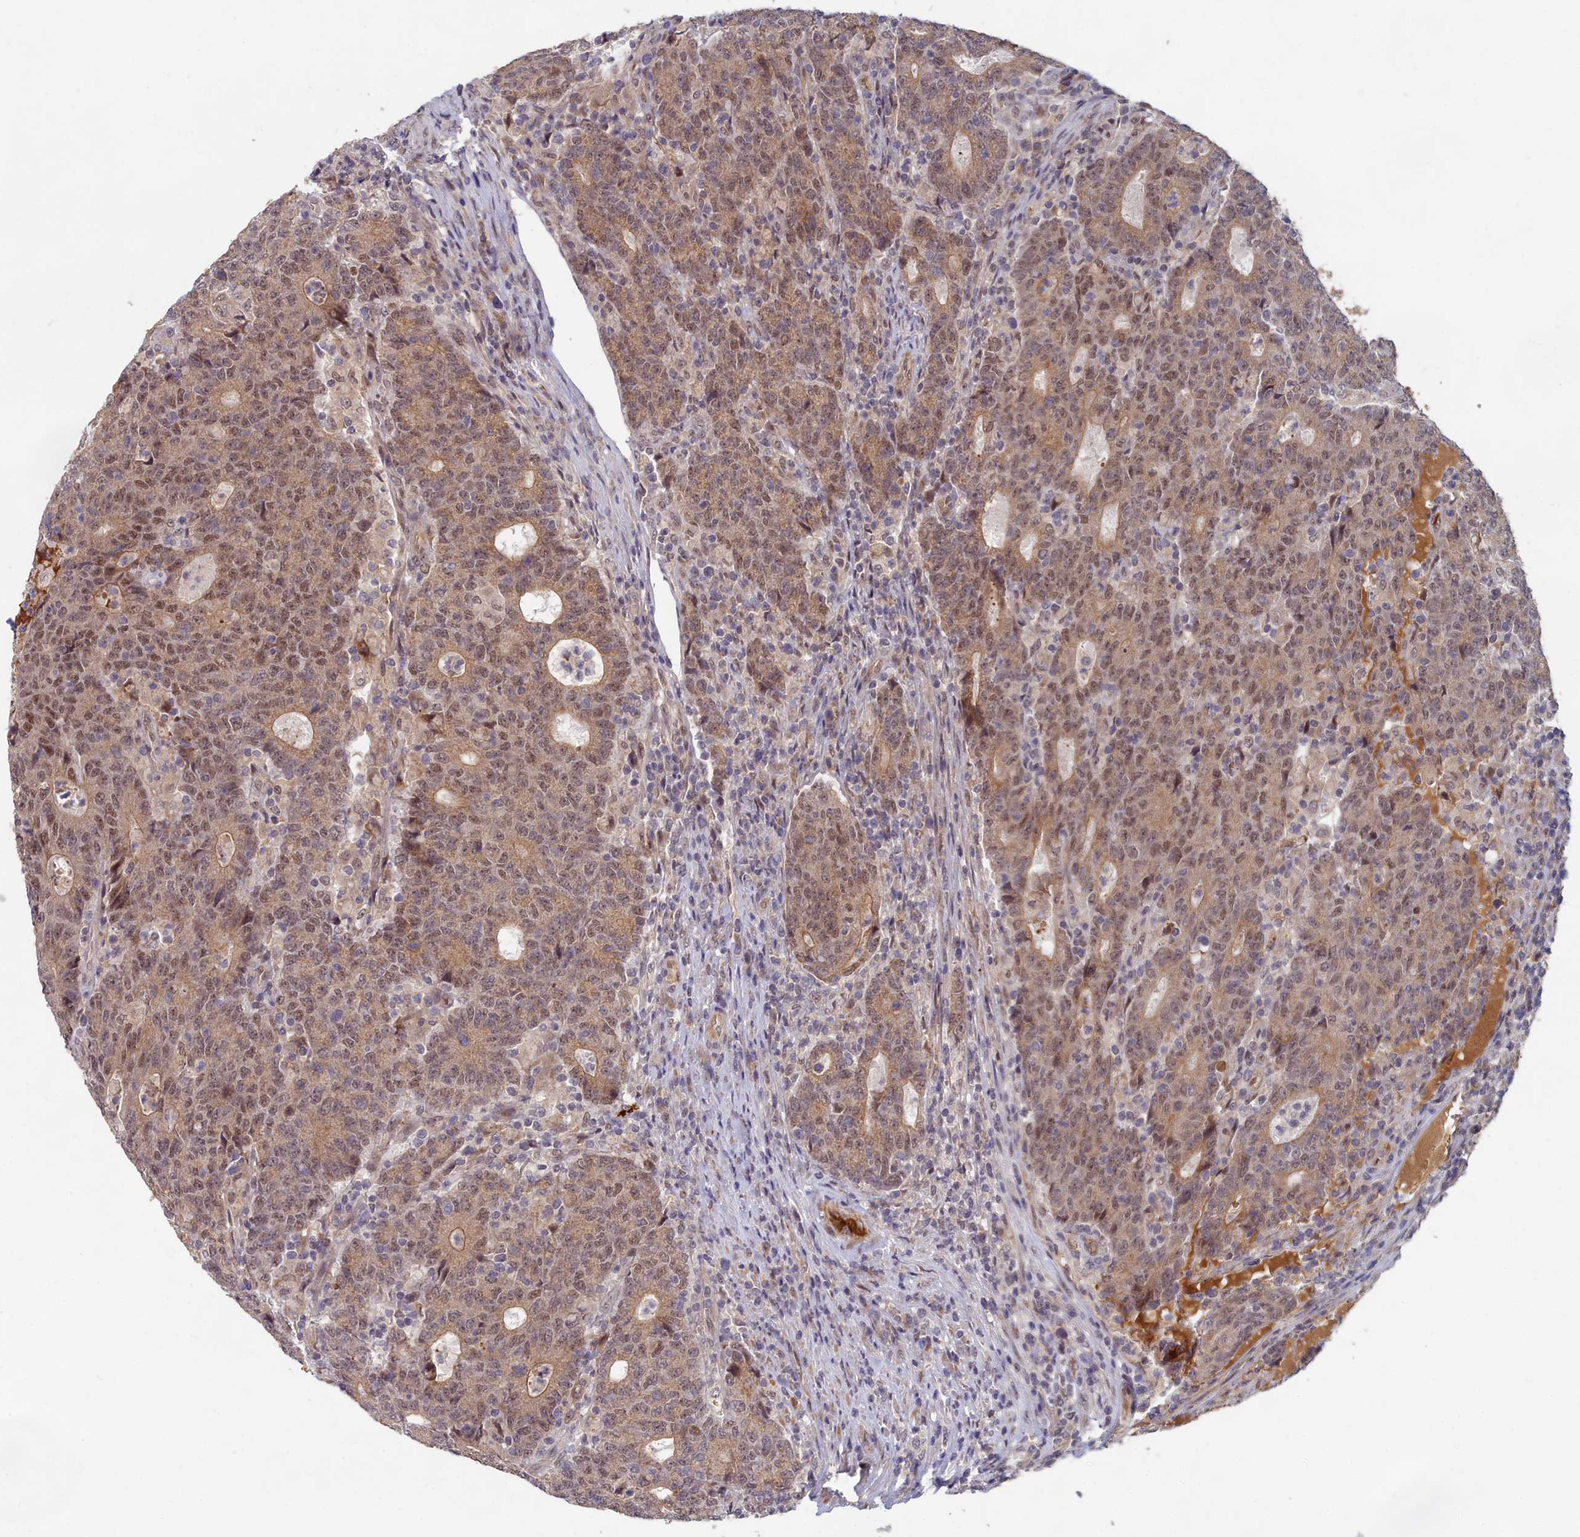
{"staining": {"intensity": "weak", "quantity": ">75%", "location": "cytoplasmic/membranous,nuclear"}, "tissue": "colorectal cancer", "cell_type": "Tumor cells", "image_type": "cancer", "snomed": [{"axis": "morphology", "description": "Adenocarcinoma, NOS"}, {"axis": "topography", "description": "Colon"}], "caption": "A low amount of weak cytoplasmic/membranous and nuclear staining is seen in approximately >75% of tumor cells in colorectal cancer tissue.", "gene": "EARS2", "patient": {"sex": "female", "age": 75}}